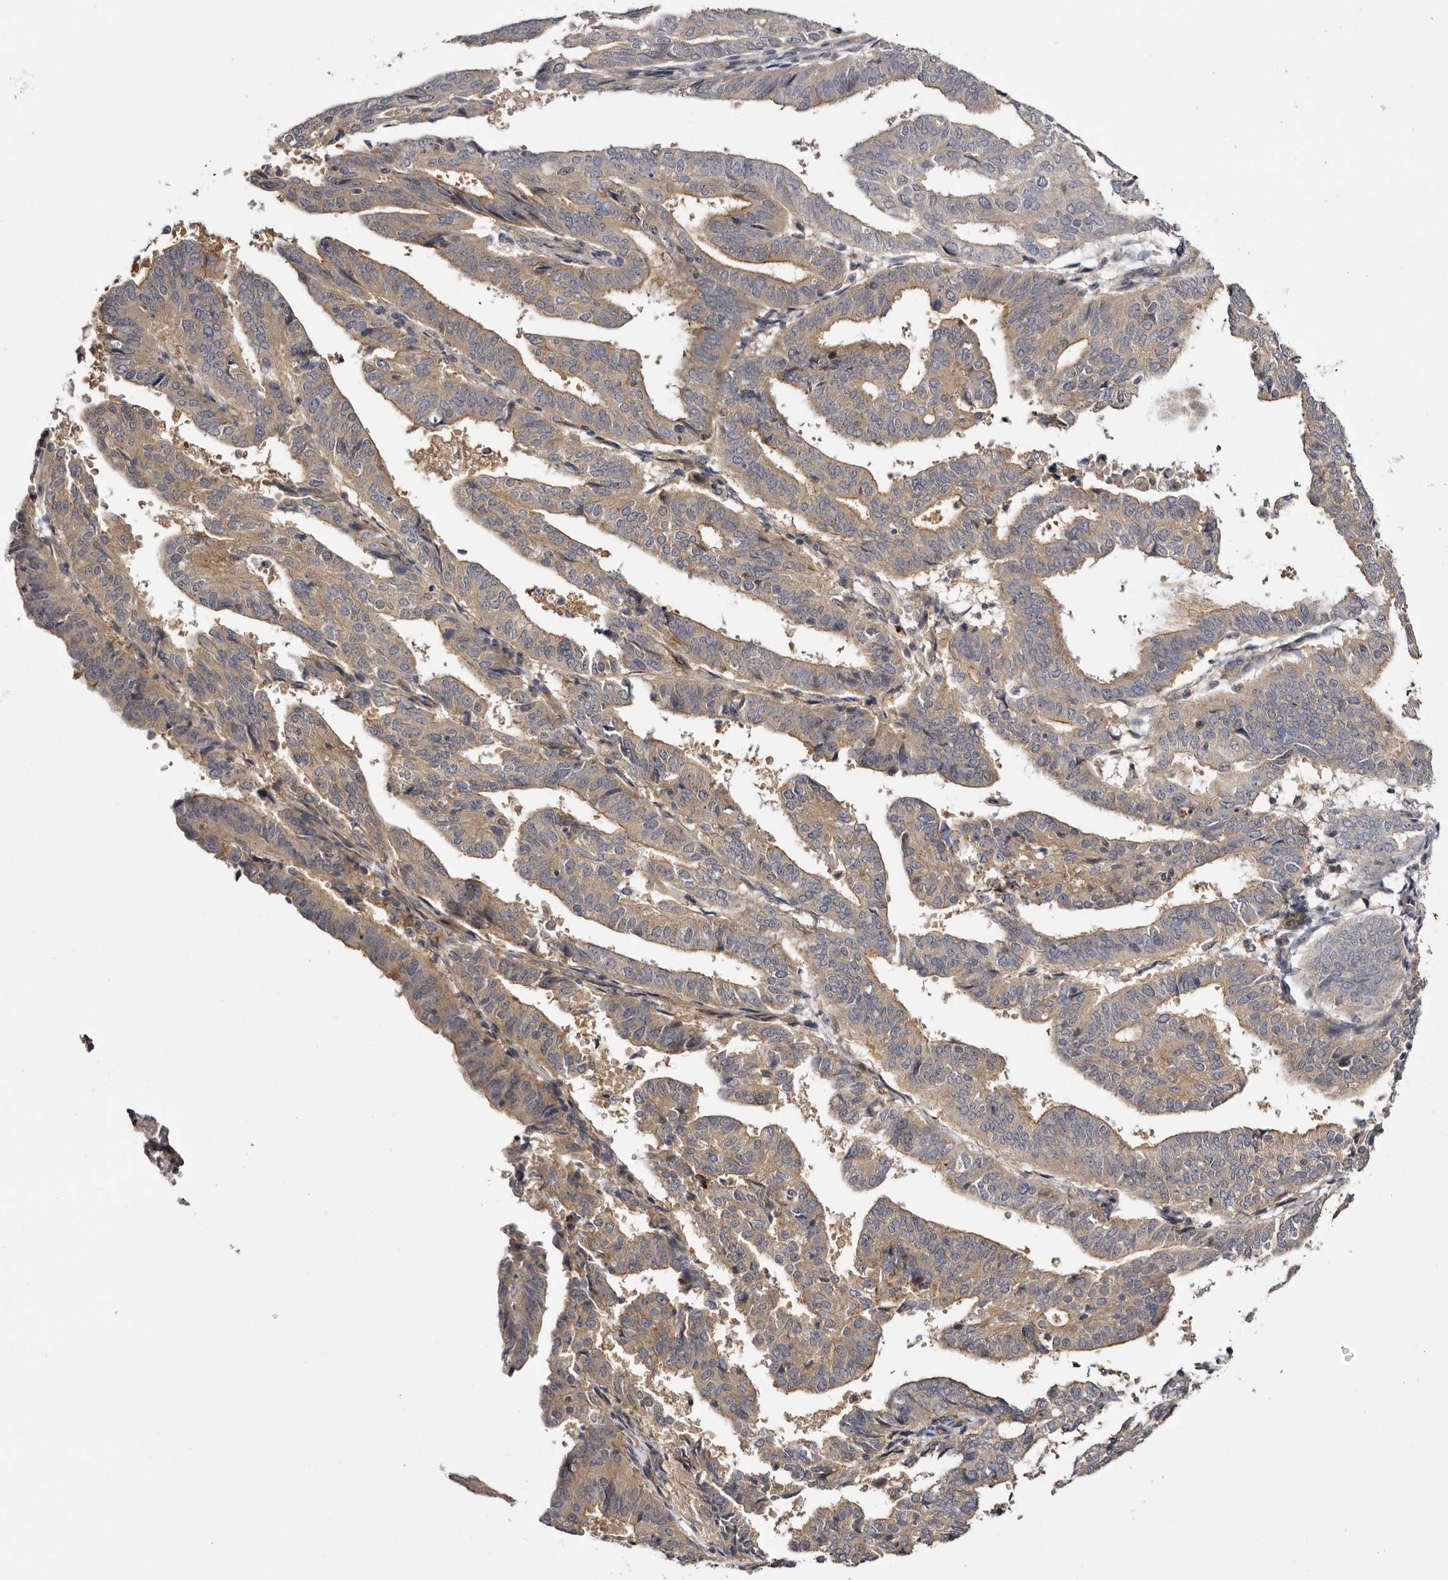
{"staining": {"intensity": "moderate", "quantity": ">75%", "location": "cytoplasmic/membranous"}, "tissue": "endometrial cancer", "cell_type": "Tumor cells", "image_type": "cancer", "snomed": [{"axis": "morphology", "description": "Adenocarcinoma, NOS"}, {"axis": "topography", "description": "Uterus"}], "caption": "This is an image of immunohistochemistry staining of endometrial adenocarcinoma, which shows moderate positivity in the cytoplasmic/membranous of tumor cells.", "gene": "PANK4", "patient": {"sex": "female", "age": 77}}